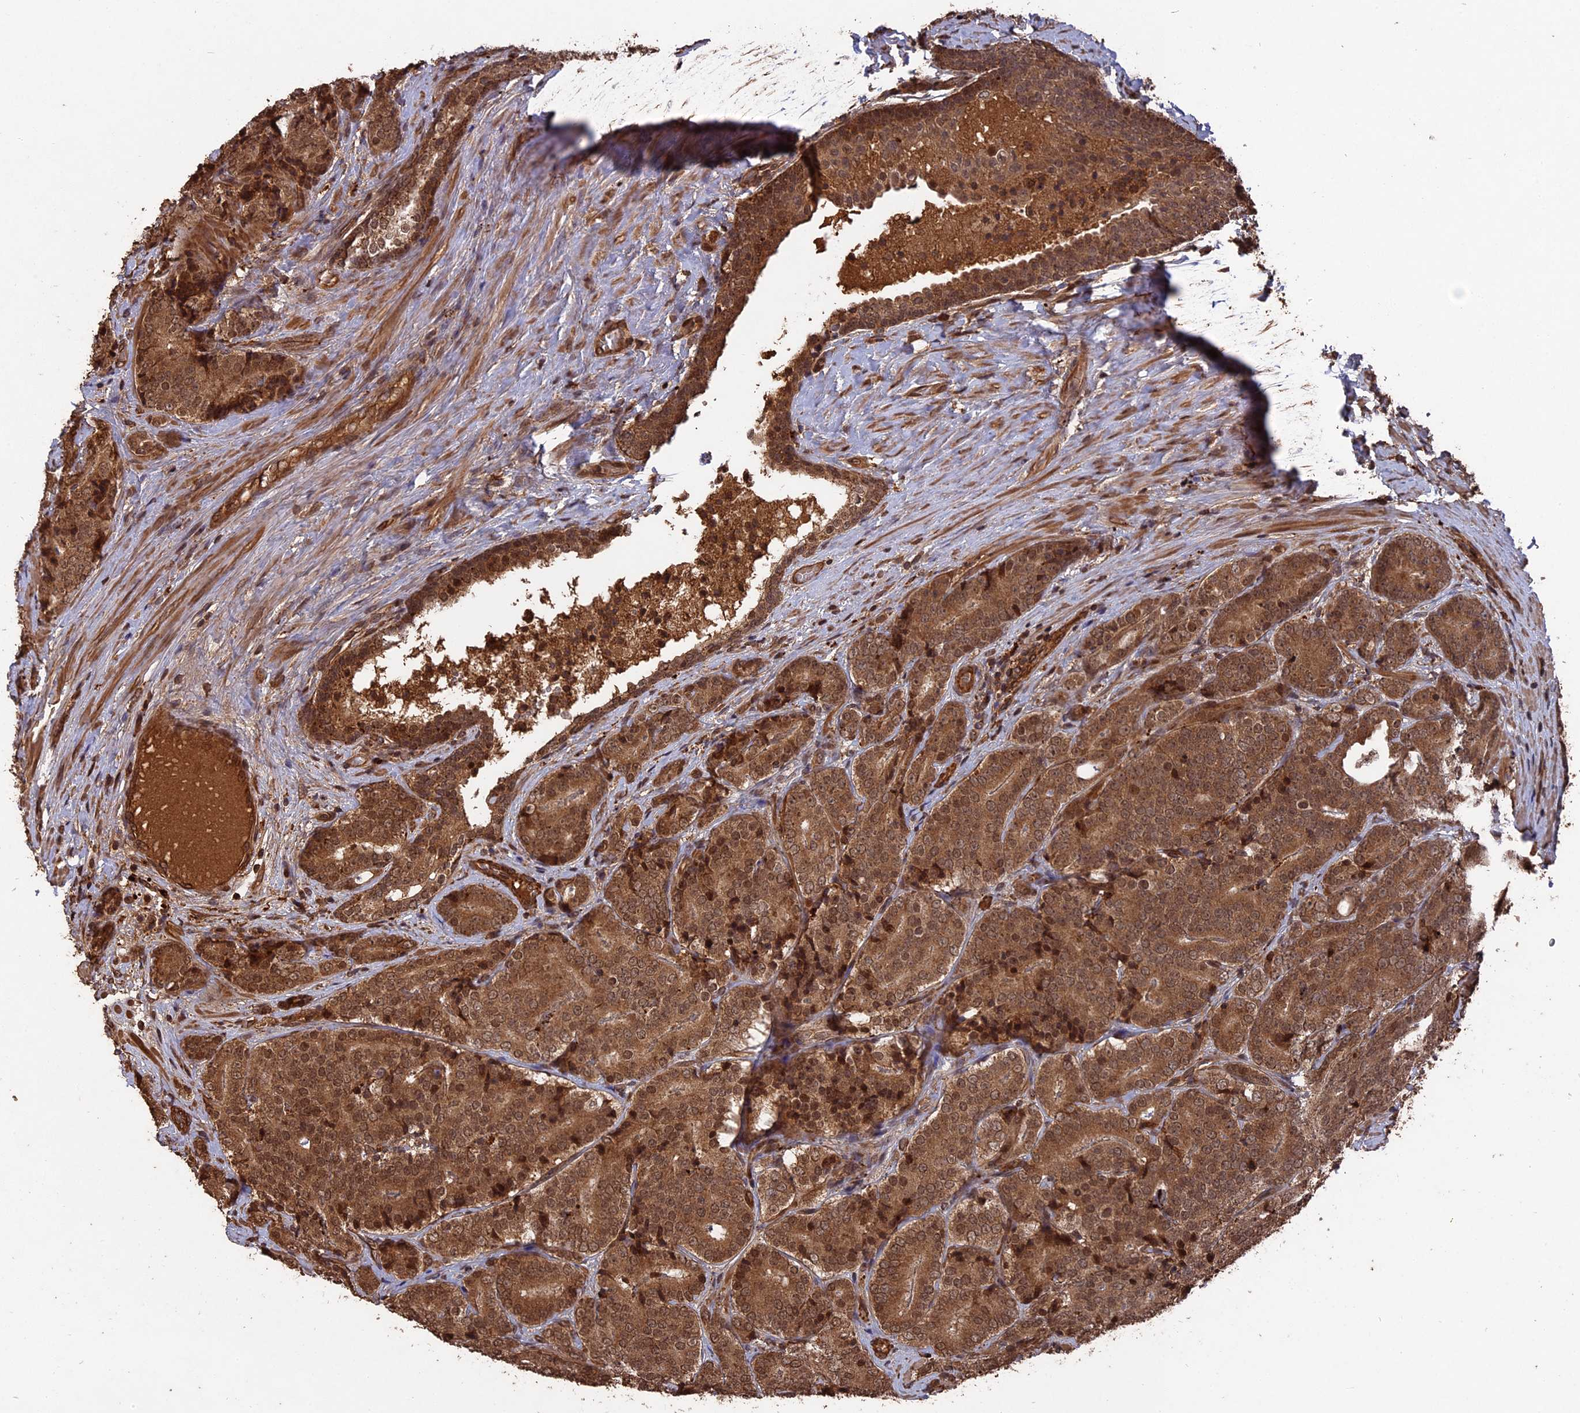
{"staining": {"intensity": "moderate", "quantity": ">75%", "location": "cytoplasmic/membranous,nuclear"}, "tissue": "prostate cancer", "cell_type": "Tumor cells", "image_type": "cancer", "snomed": [{"axis": "morphology", "description": "Adenocarcinoma, High grade"}, {"axis": "topography", "description": "Prostate"}], "caption": "Immunohistochemical staining of human prostate high-grade adenocarcinoma reveals medium levels of moderate cytoplasmic/membranous and nuclear protein expression in approximately >75% of tumor cells.", "gene": "TELO2", "patient": {"sex": "male", "age": 56}}